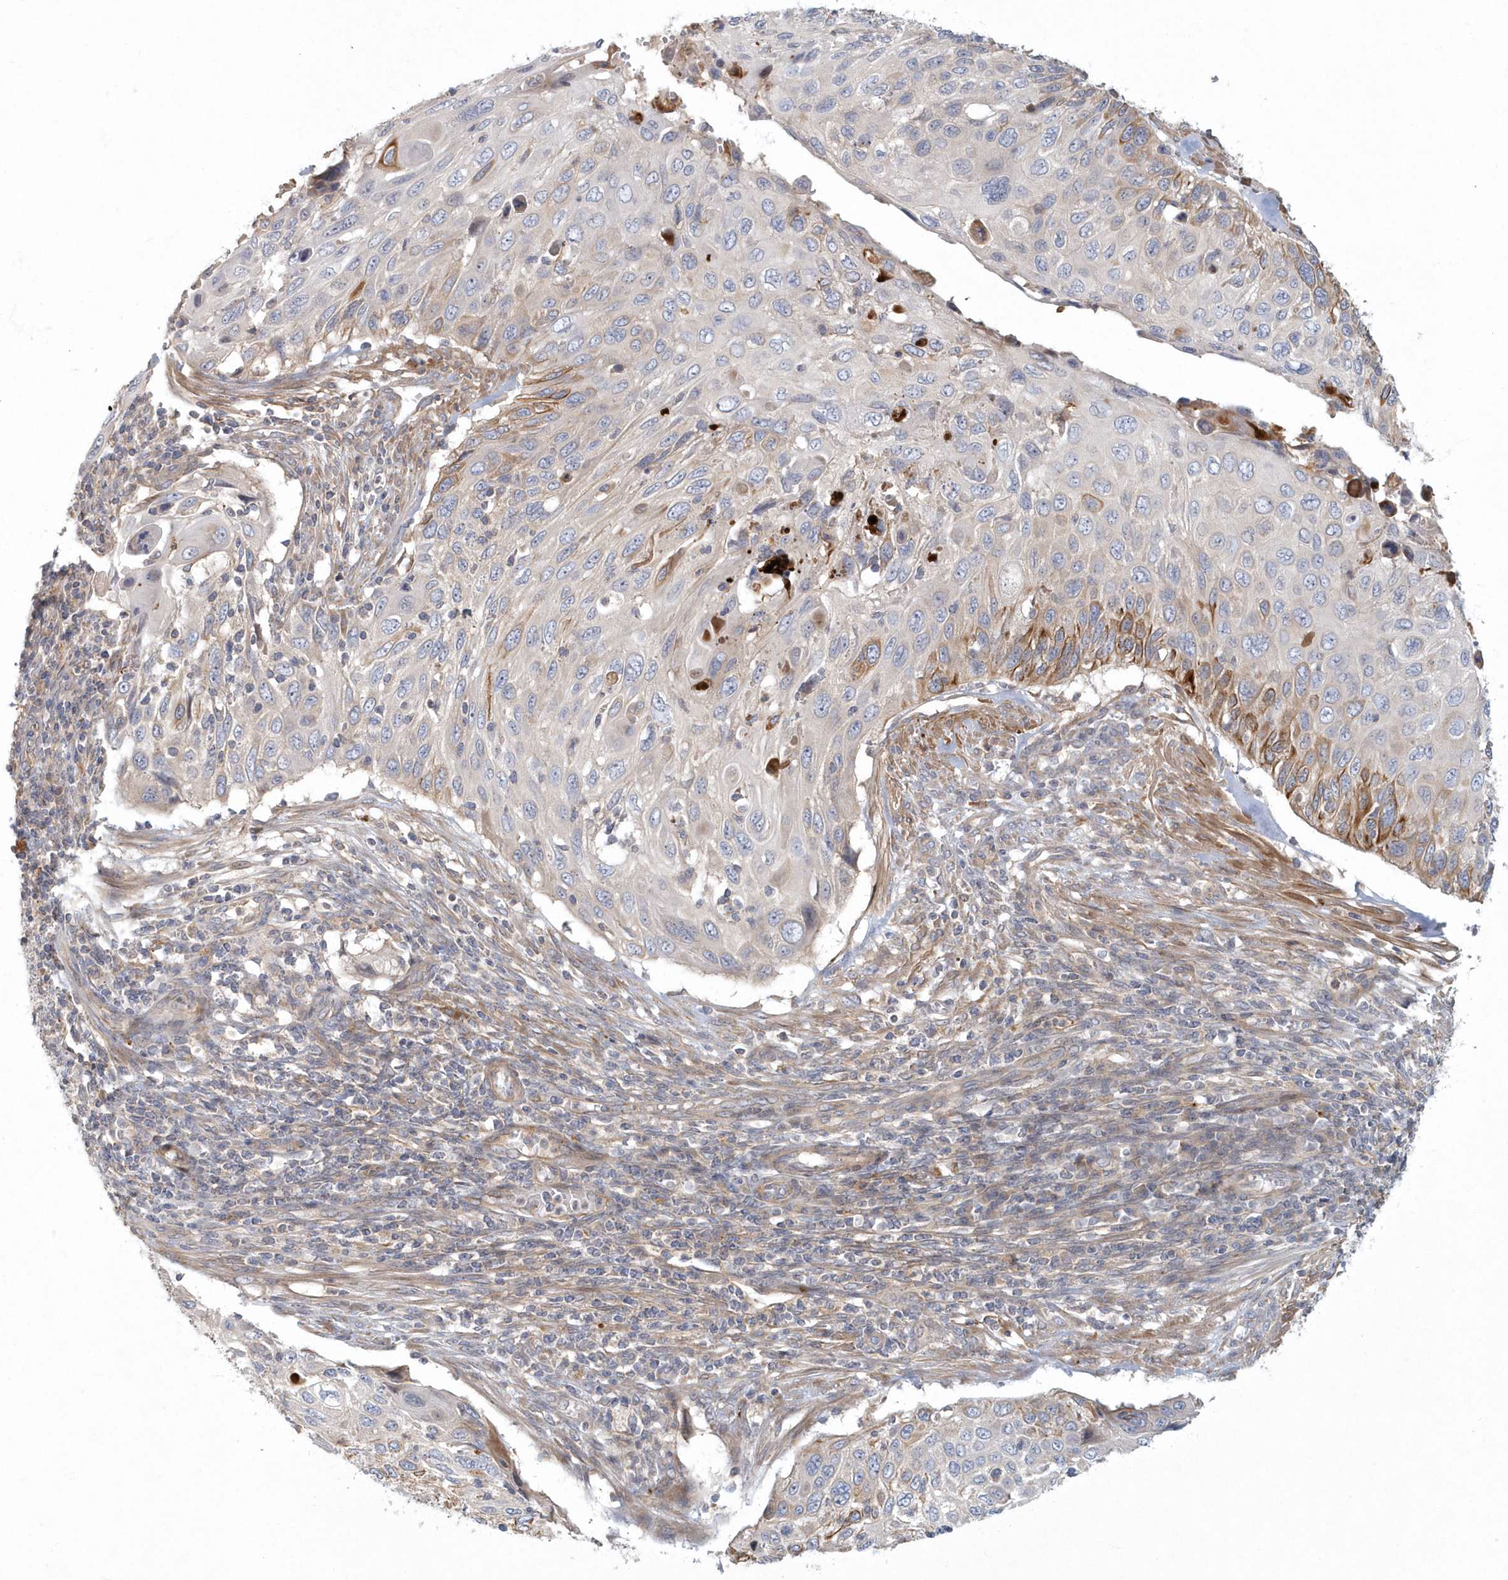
{"staining": {"intensity": "moderate", "quantity": "<25%", "location": "cytoplasmic/membranous"}, "tissue": "cervical cancer", "cell_type": "Tumor cells", "image_type": "cancer", "snomed": [{"axis": "morphology", "description": "Squamous cell carcinoma, NOS"}, {"axis": "topography", "description": "Cervix"}], "caption": "Cervical cancer stained with IHC demonstrates moderate cytoplasmic/membranous positivity in about <25% of tumor cells.", "gene": "ARHGEF38", "patient": {"sex": "female", "age": 70}}